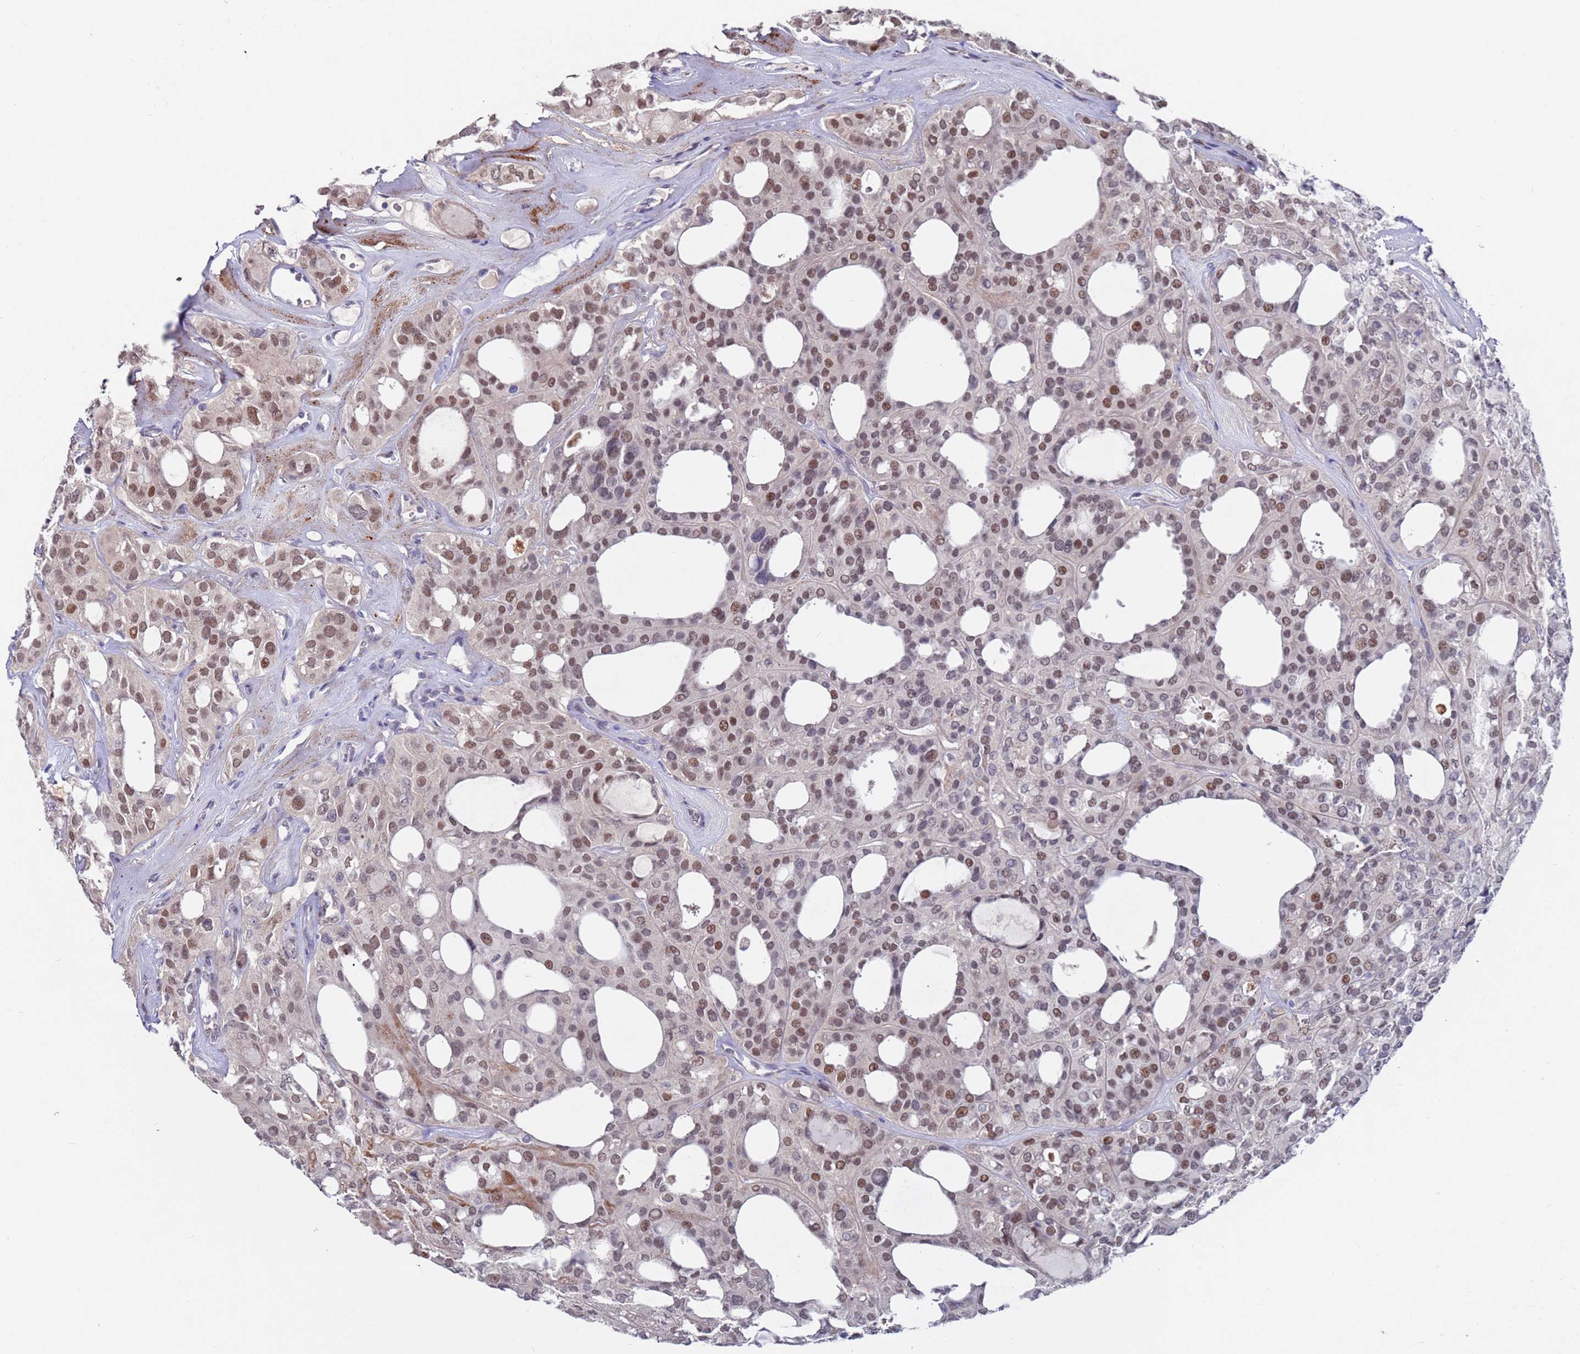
{"staining": {"intensity": "moderate", "quantity": "25%-75%", "location": "nuclear"}, "tissue": "thyroid cancer", "cell_type": "Tumor cells", "image_type": "cancer", "snomed": [{"axis": "morphology", "description": "Follicular adenoma carcinoma, NOS"}, {"axis": "topography", "description": "Thyroid gland"}], "caption": "Human follicular adenoma carcinoma (thyroid) stained with a brown dye displays moderate nuclear positive positivity in approximately 25%-75% of tumor cells.", "gene": "FBXO27", "patient": {"sex": "male", "age": 75}}